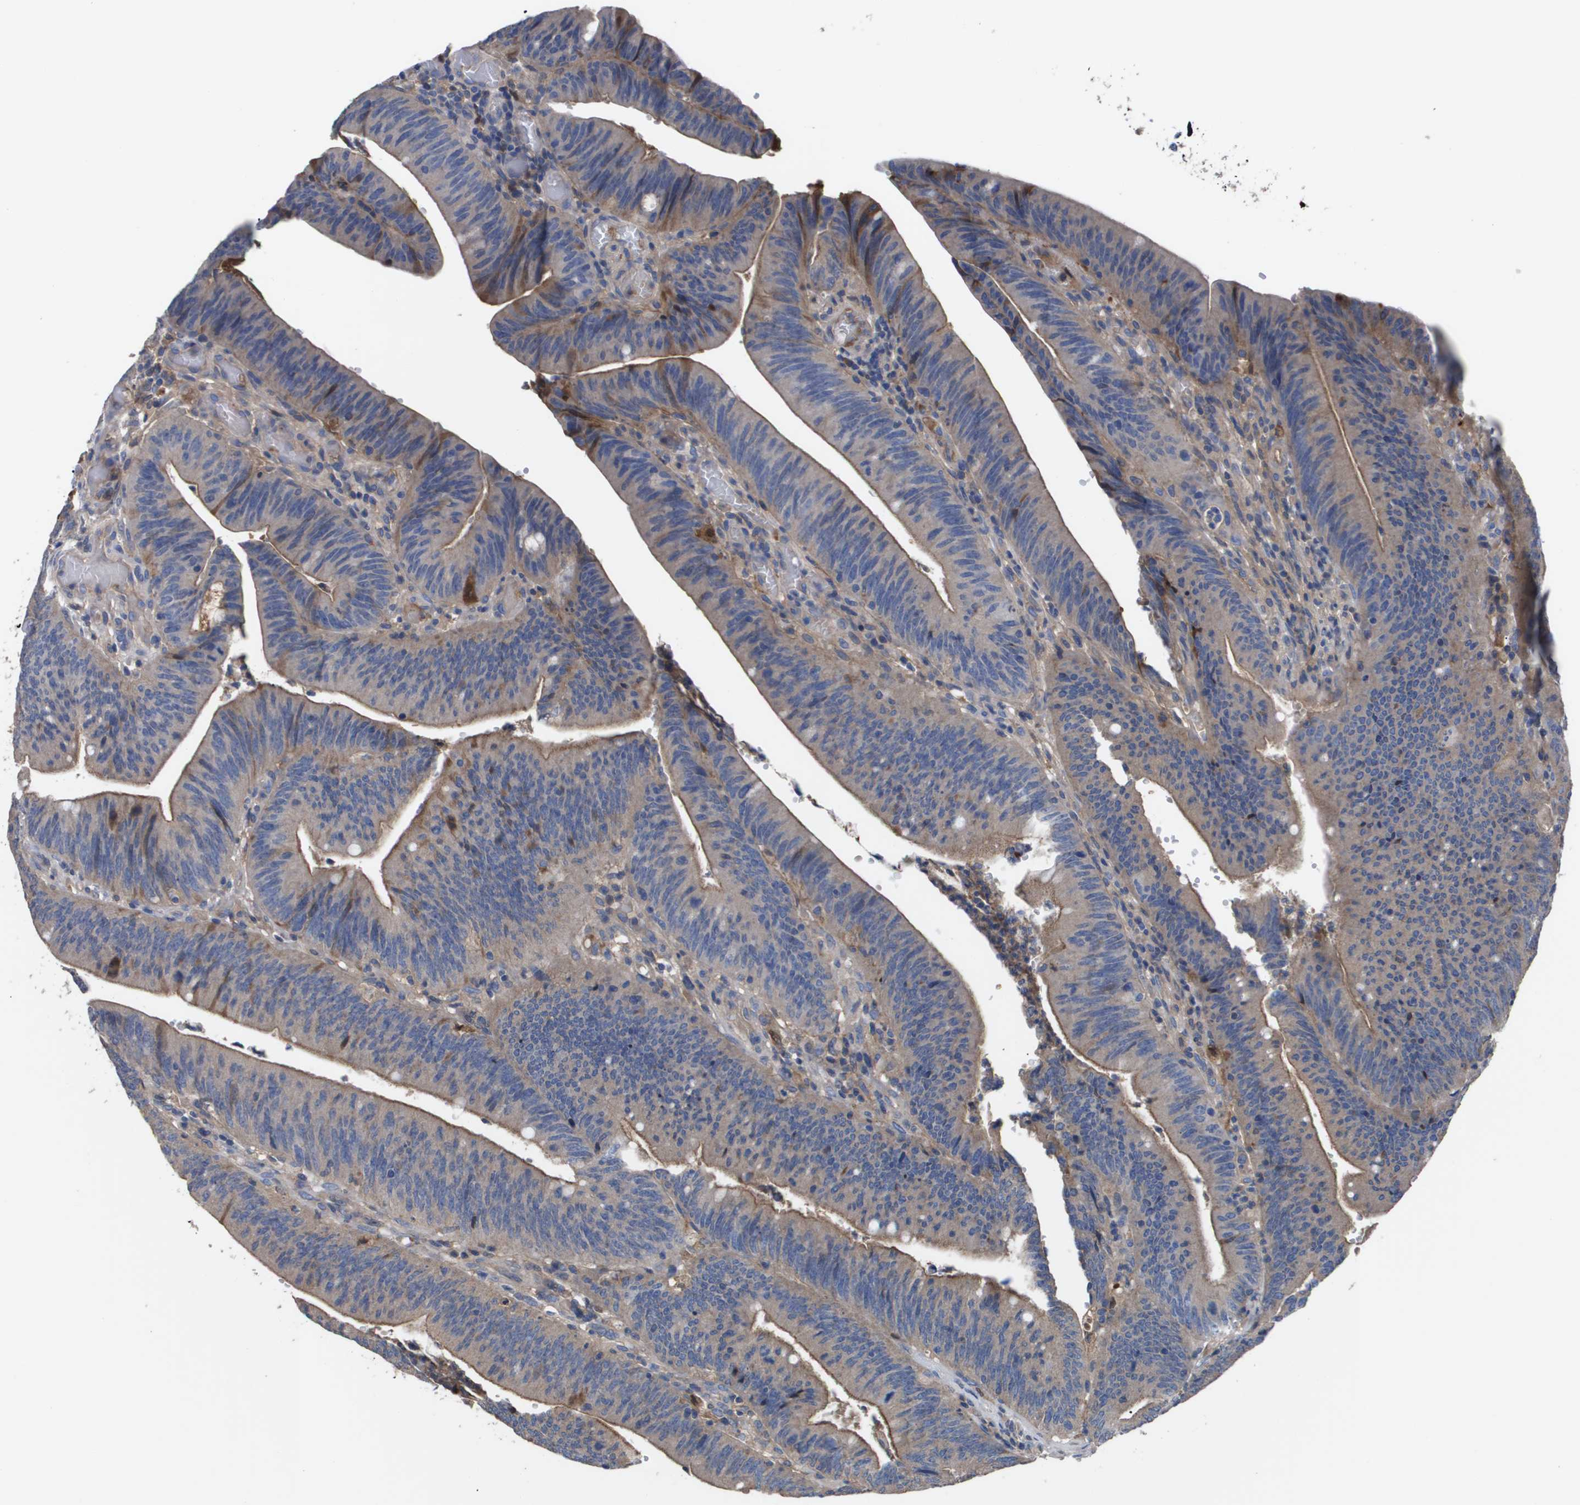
{"staining": {"intensity": "moderate", "quantity": ">75%", "location": "cytoplasmic/membranous"}, "tissue": "colorectal cancer", "cell_type": "Tumor cells", "image_type": "cancer", "snomed": [{"axis": "morphology", "description": "Normal tissue, NOS"}, {"axis": "morphology", "description": "Adenocarcinoma, NOS"}, {"axis": "topography", "description": "Rectum"}], "caption": "Protein staining of colorectal cancer tissue displays moderate cytoplasmic/membranous staining in about >75% of tumor cells. The staining was performed using DAB to visualize the protein expression in brown, while the nuclei were stained in blue with hematoxylin (Magnification: 20x).", "gene": "SERPINA6", "patient": {"sex": "female", "age": 66}}